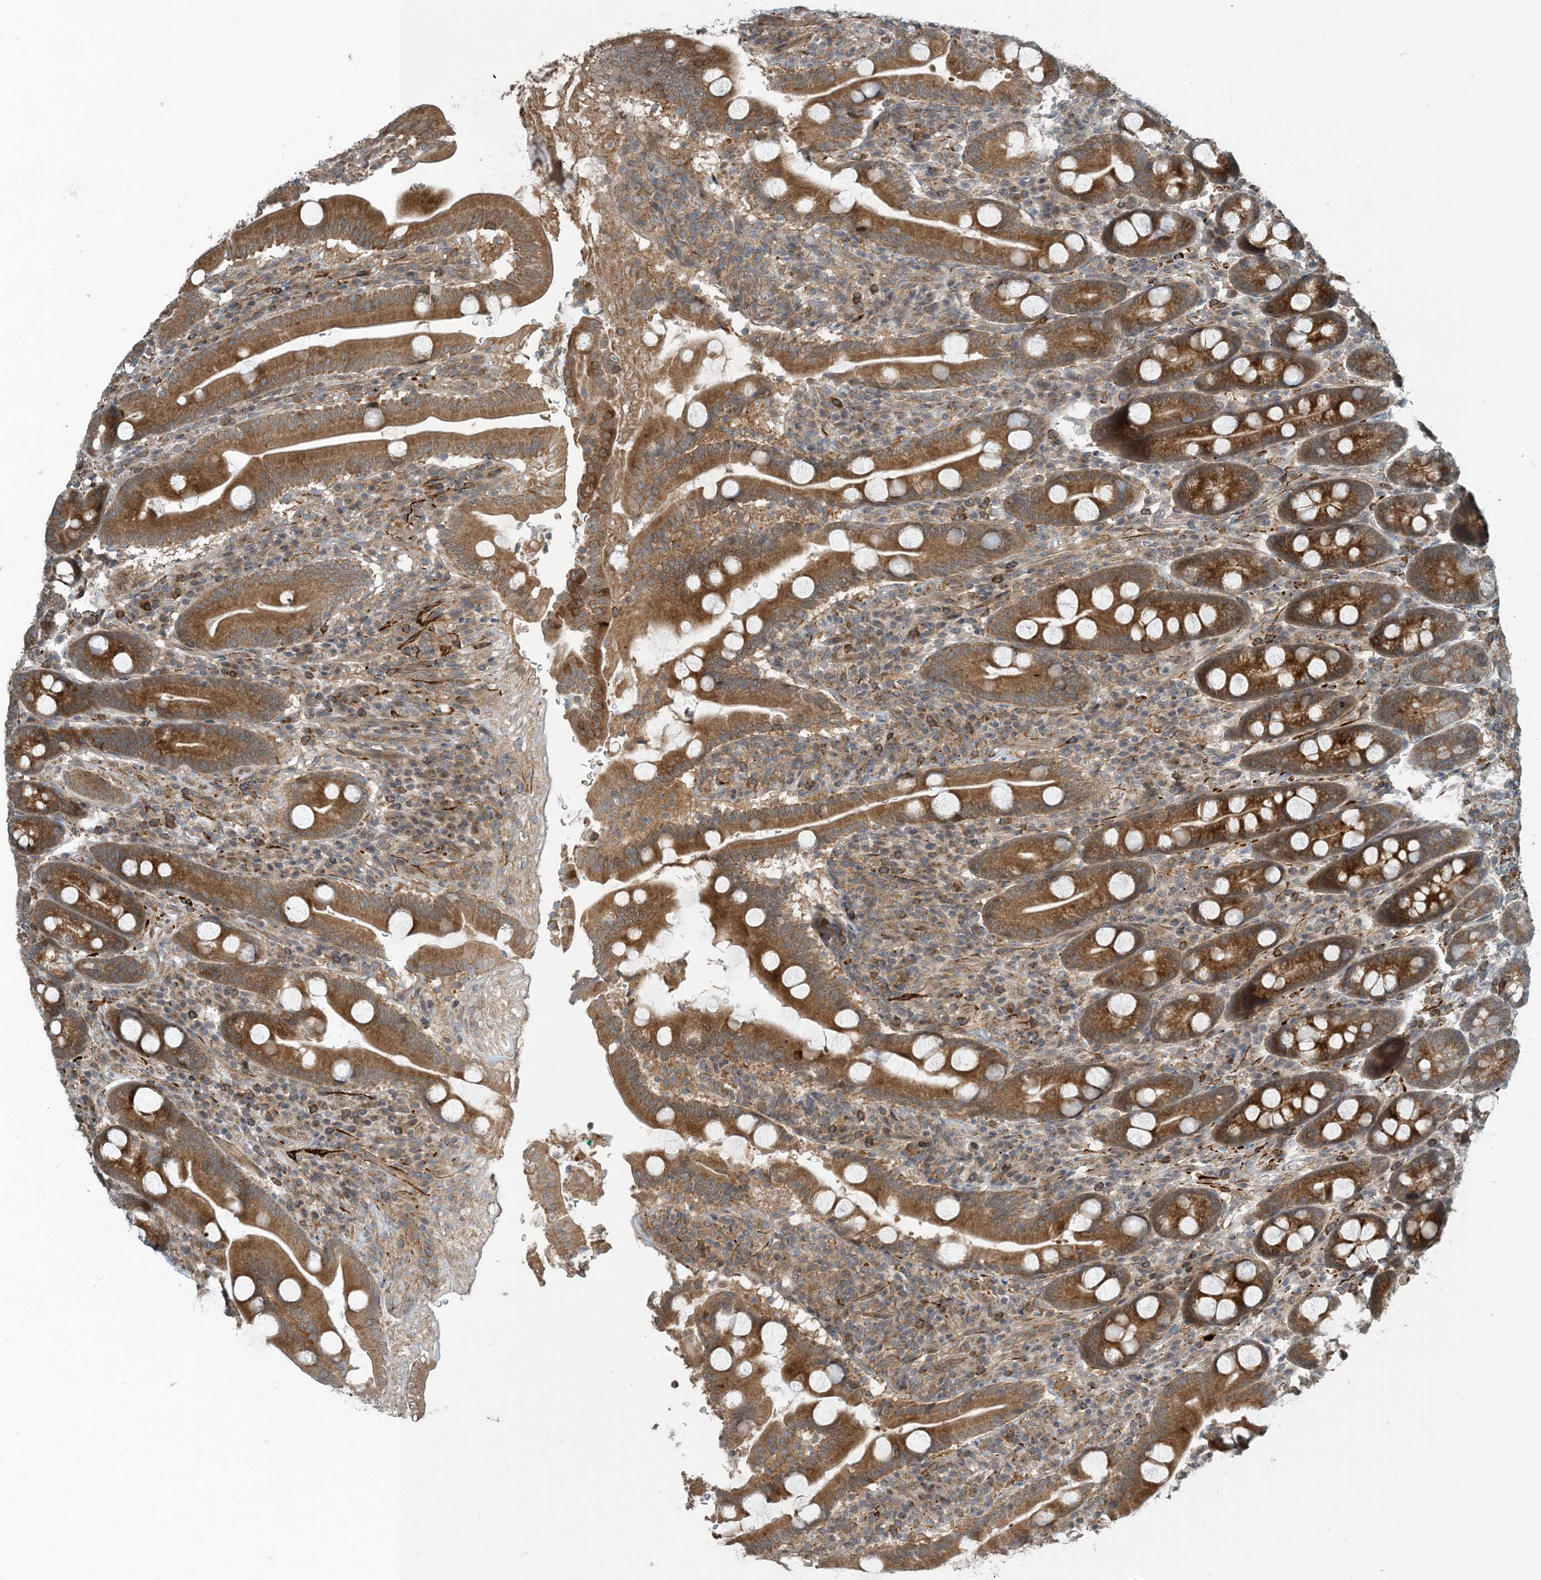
{"staining": {"intensity": "strong", "quantity": ">75%", "location": "cytoplasmic/membranous"}, "tissue": "duodenum", "cell_type": "Glandular cells", "image_type": "normal", "snomed": [{"axis": "morphology", "description": "Normal tissue, NOS"}, {"axis": "topography", "description": "Duodenum"}], "caption": "This is an image of immunohistochemistry staining of normal duodenum, which shows strong expression in the cytoplasmic/membranous of glandular cells.", "gene": "ZBTB3", "patient": {"sex": "male", "age": 35}}